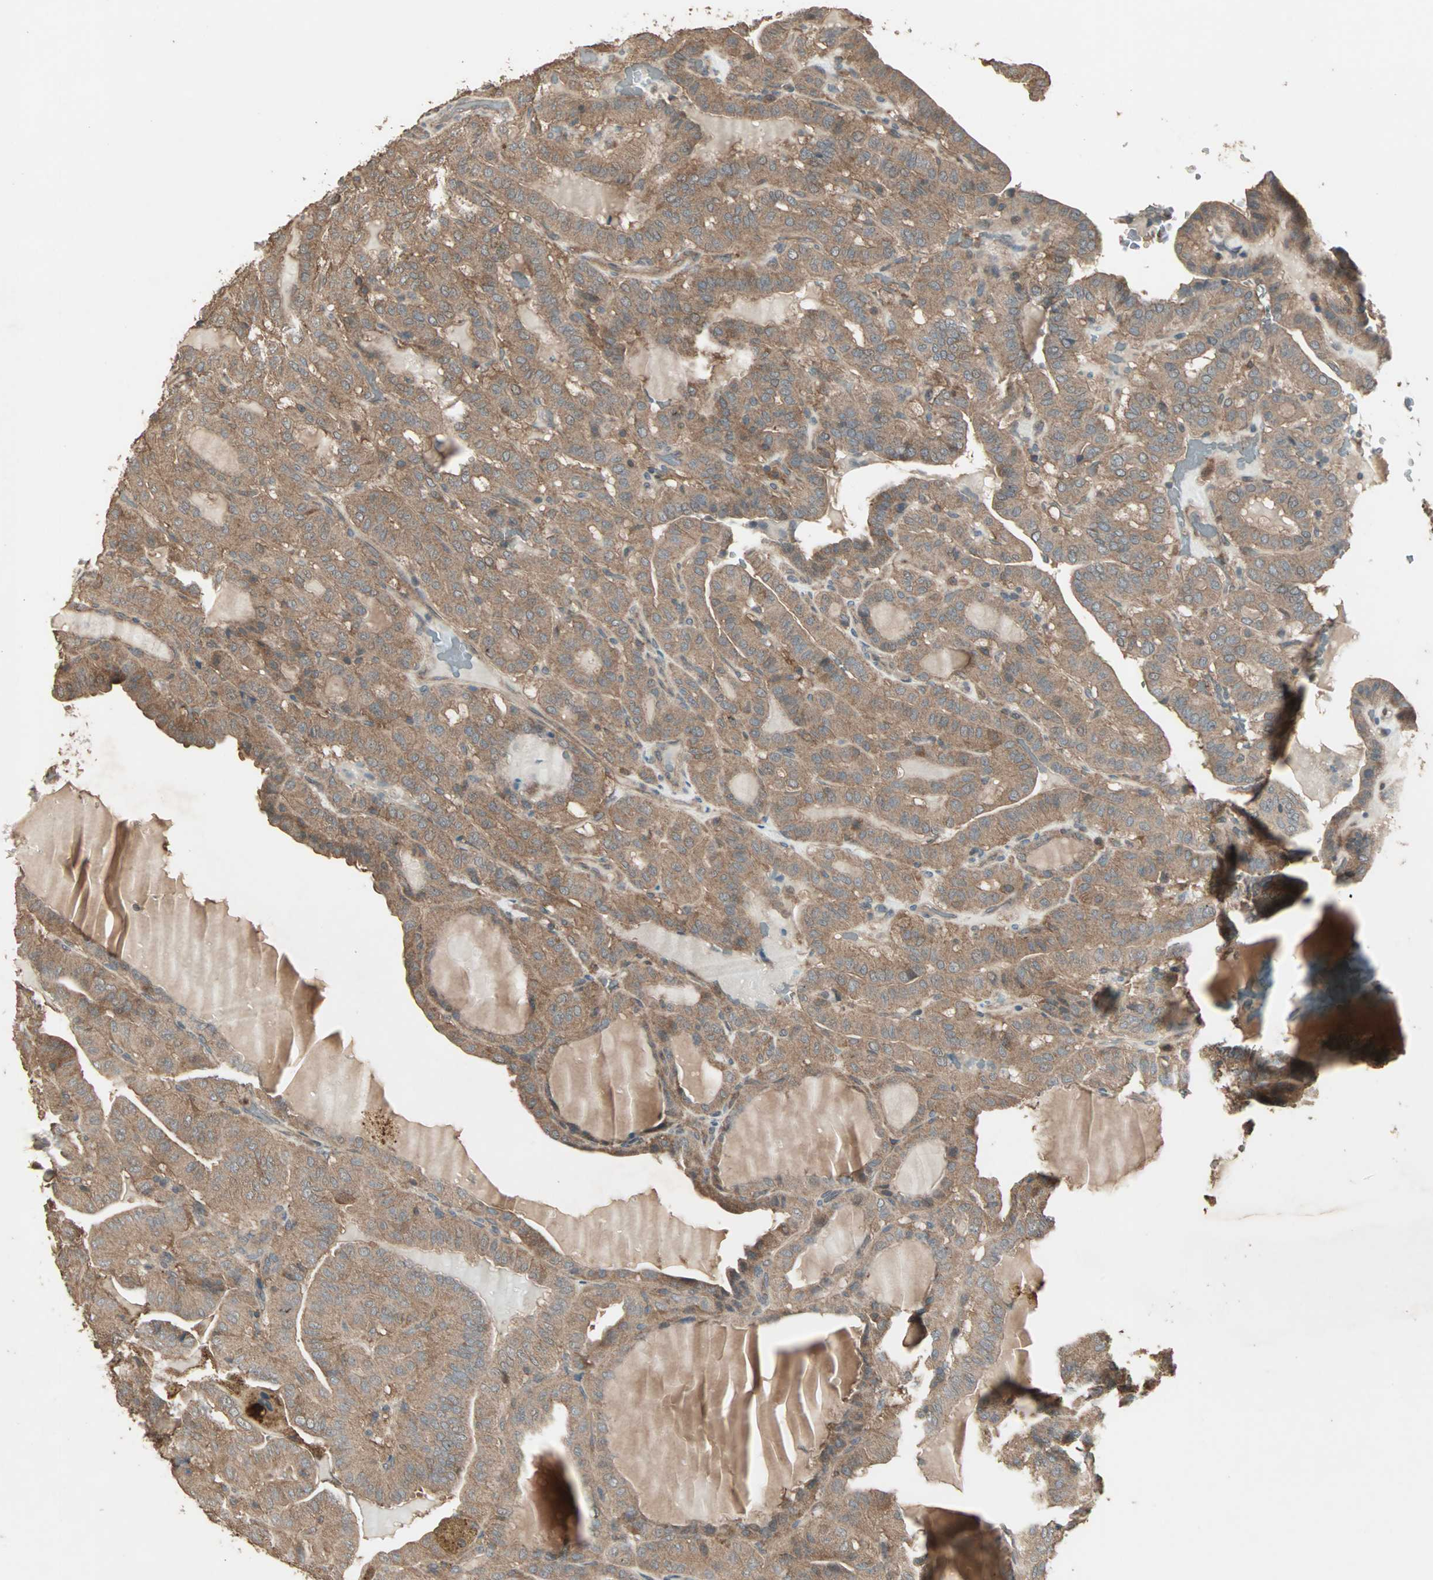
{"staining": {"intensity": "moderate", "quantity": ">75%", "location": "cytoplasmic/membranous"}, "tissue": "thyroid cancer", "cell_type": "Tumor cells", "image_type": "cancer", "snomed": [{"axis": "morphology", "description": "Papillary adenocarcinoma, NOS"}, {"axis": "topography", "description": "Thyroid gland"}], "caption": "Immunohistochemistry of thyroid cancer (papillary adenocarcinoma) displays medium levels of moderate cytoplasmic/membranous expression in about >75% of tumor cells.", "gene": "UBAC1", "patient": {"sex": "male", "age": 77}}